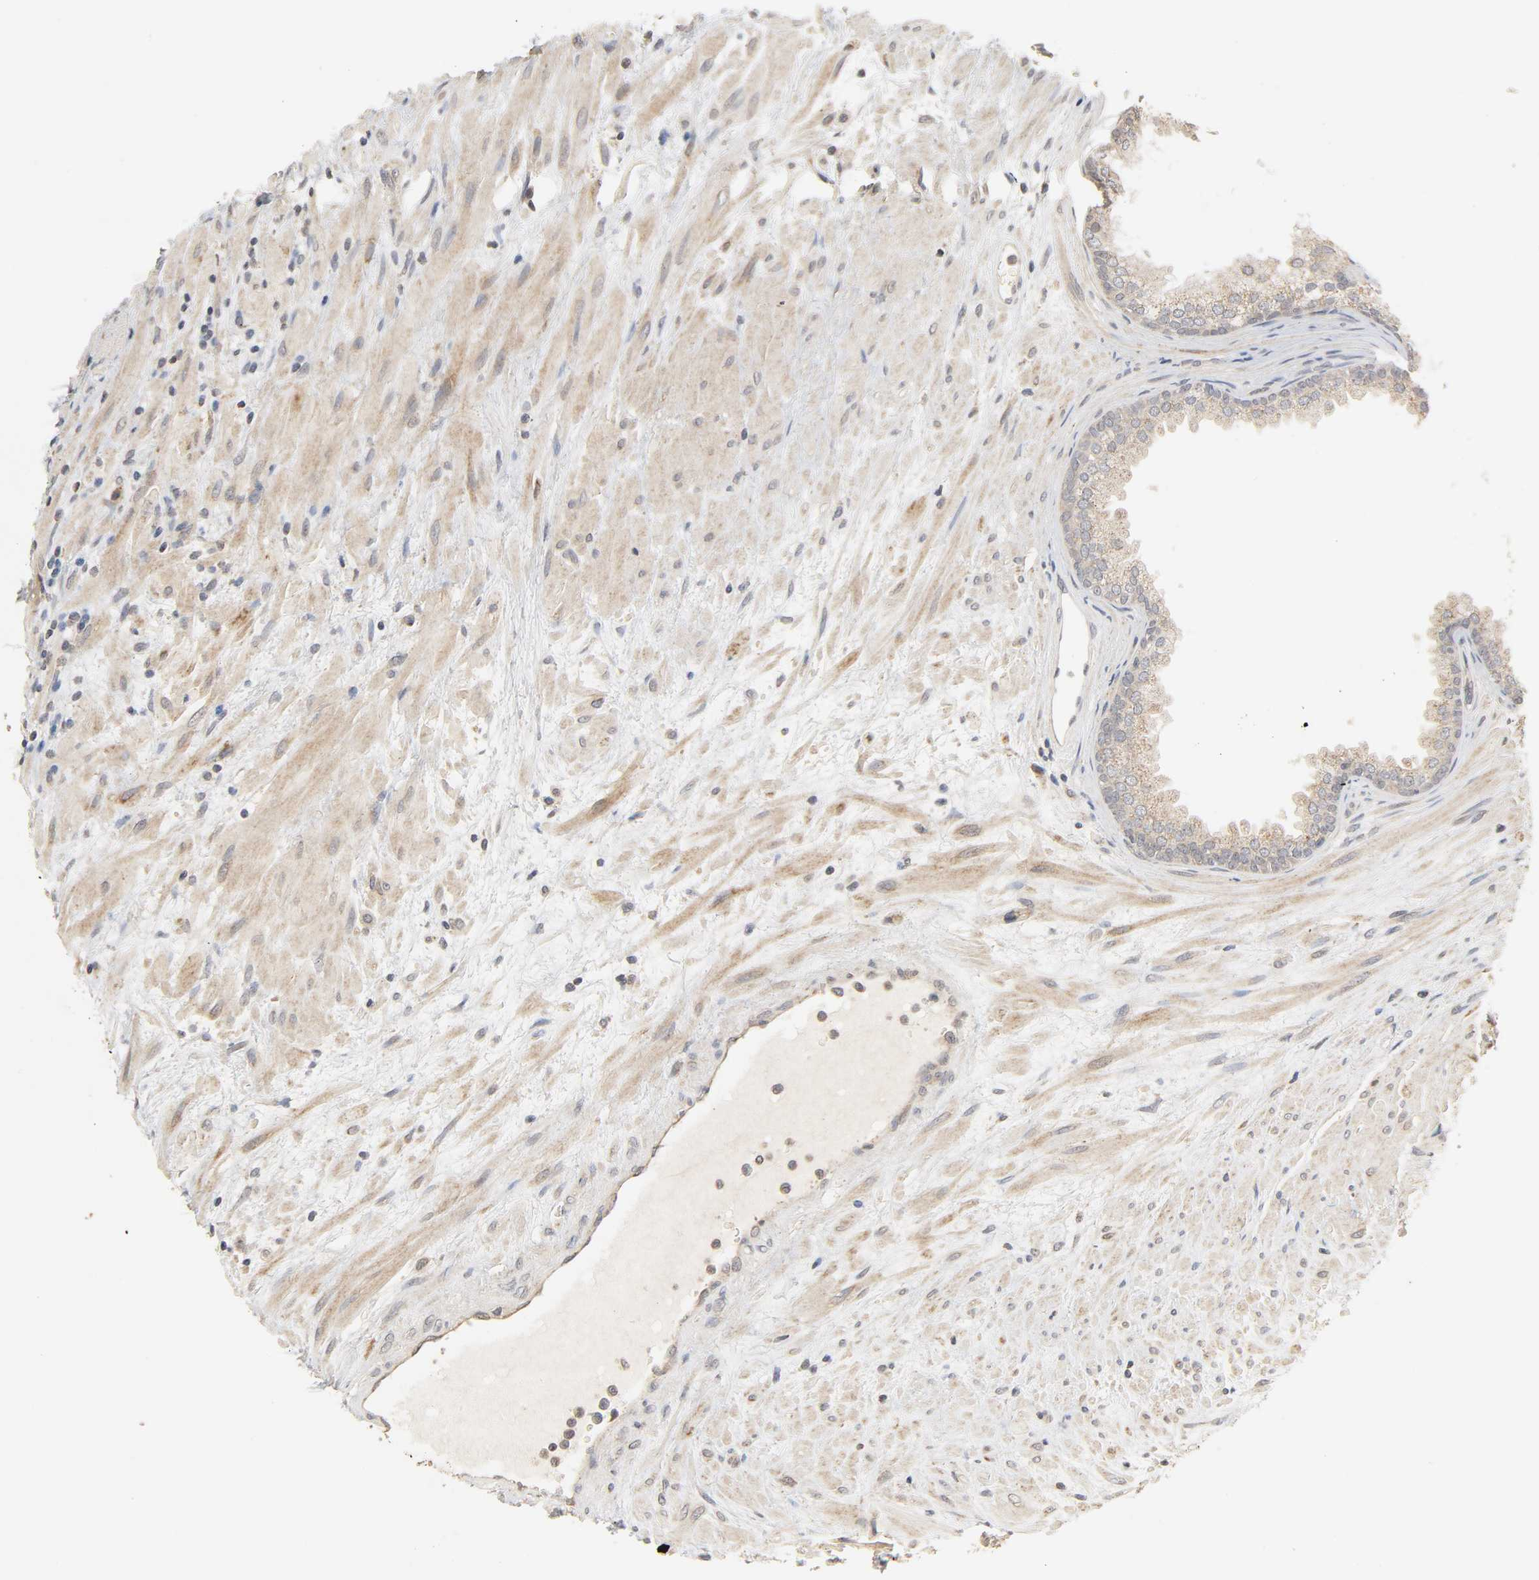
{"staining": {"intensity": "weak", "quantity": ">75%", "location": "cytoplasmic/membranous"}, "tissue": "prostate", "cell_type": "Glandular cells", "image_type": "normal", "snomed": [{"axis": "morphology", "description": "Normal tissue, NOS"}, {"axis": "topography", "description": "Prostate"}], "caption": "Immunohistochemical staining of unremarkable prostate reveals low levels of weak cytoplasmic/membranous expression in approximately >75% of glandular cells.", "gene": "CLEC4E", "patient": {"sex": "male", "age": 76}}